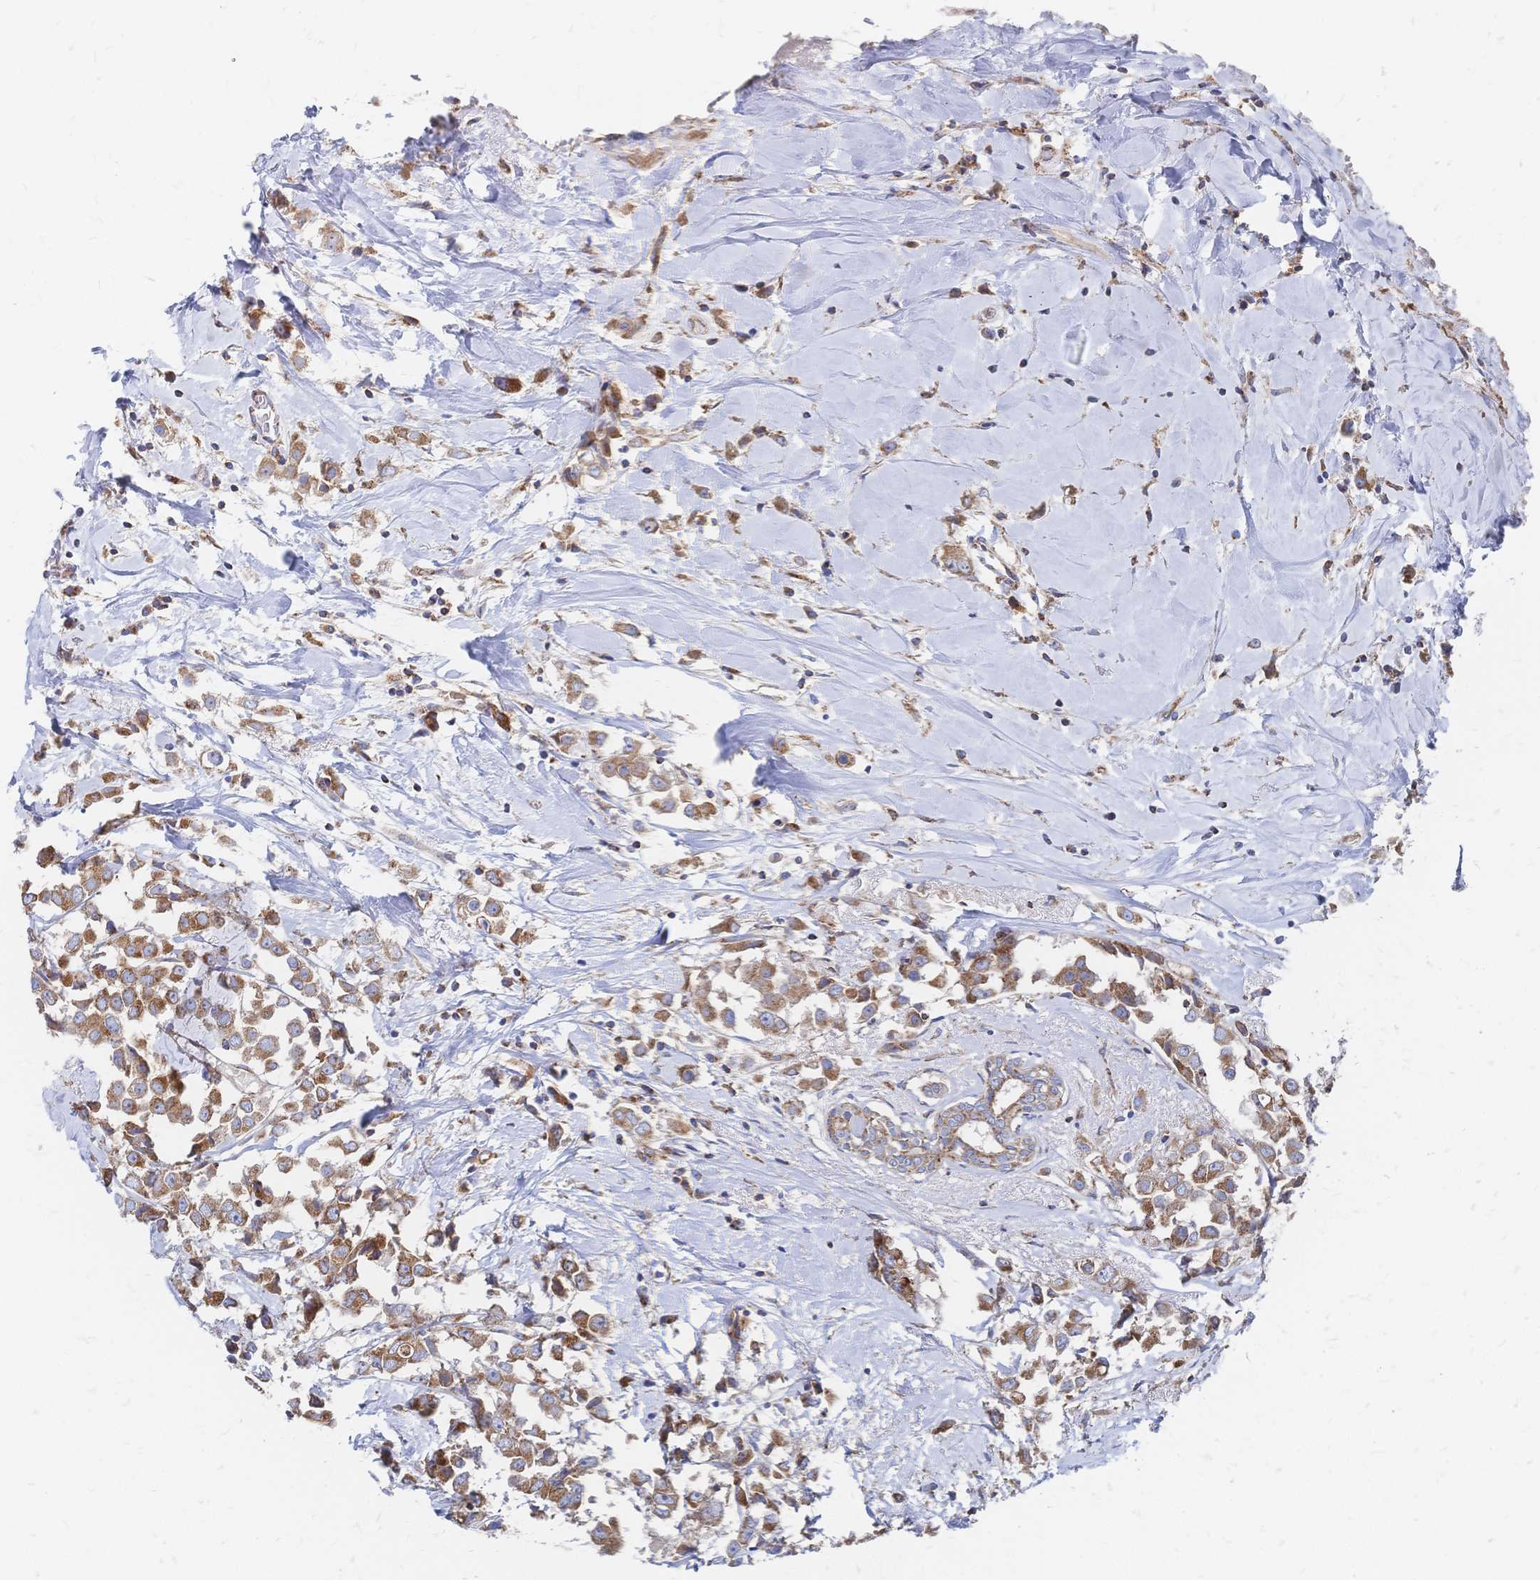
{"staining": {"intensity": "moderate", "quantity": ">75%", "location": "cytoplasmic/membranous"}, "tissue": "breast cancer", "cell_type": "Tumor cells", "image_type": "cancer", "snomed": [{"axis": "morphology", "description": "Duct carcinoma"}, {"axis": "topography", "description": "Breast"}], "caption": "Breast cancer tissue reveals moderate cytoplasmic/membranous staining in about >75% of tumor cells, visualized by immunohistochemistry. (DAB (3,3'-diaminobenzidine) IHC with brightfield microscopy, high magnification).", "gene": "SORBS1", "patient": {"sex": "female", "age": 61}}